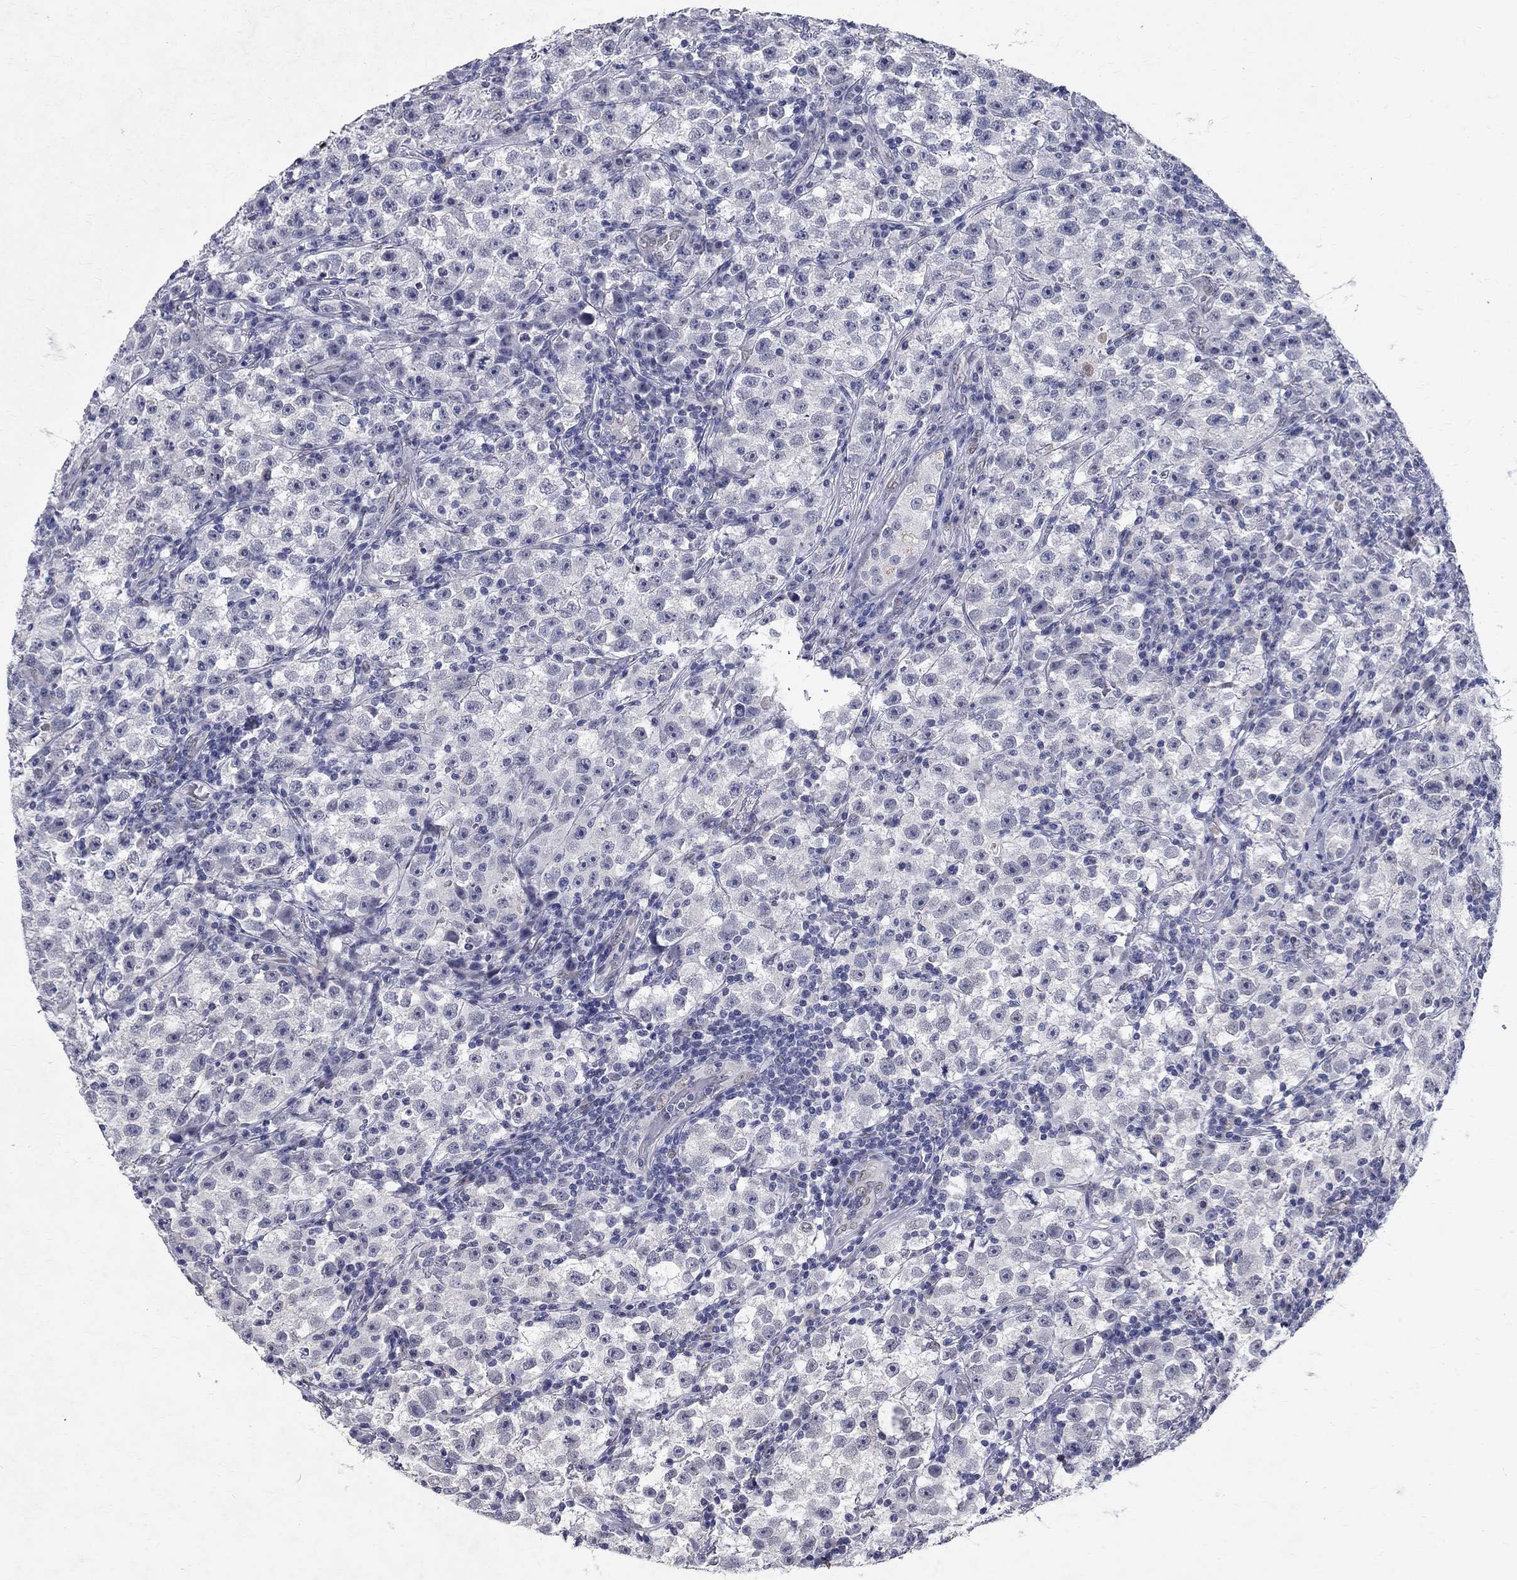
{"staining": {"intensity": "negative", "quantity": "none", "location": "none"}, "tissue": "testis cancer", "cell_type": "Tumor cells", "image_type": "cancer", "snomed": [{"axis": "morphology", "description": "Seminoma, NOS"}, {"axis": "topography", "description": "Testis"}], "caption": "Tumor cells show no significant protein expression in testis cancer.", "gene": "RBFOX1", "patient": {"sex": "male", "age": 22}}